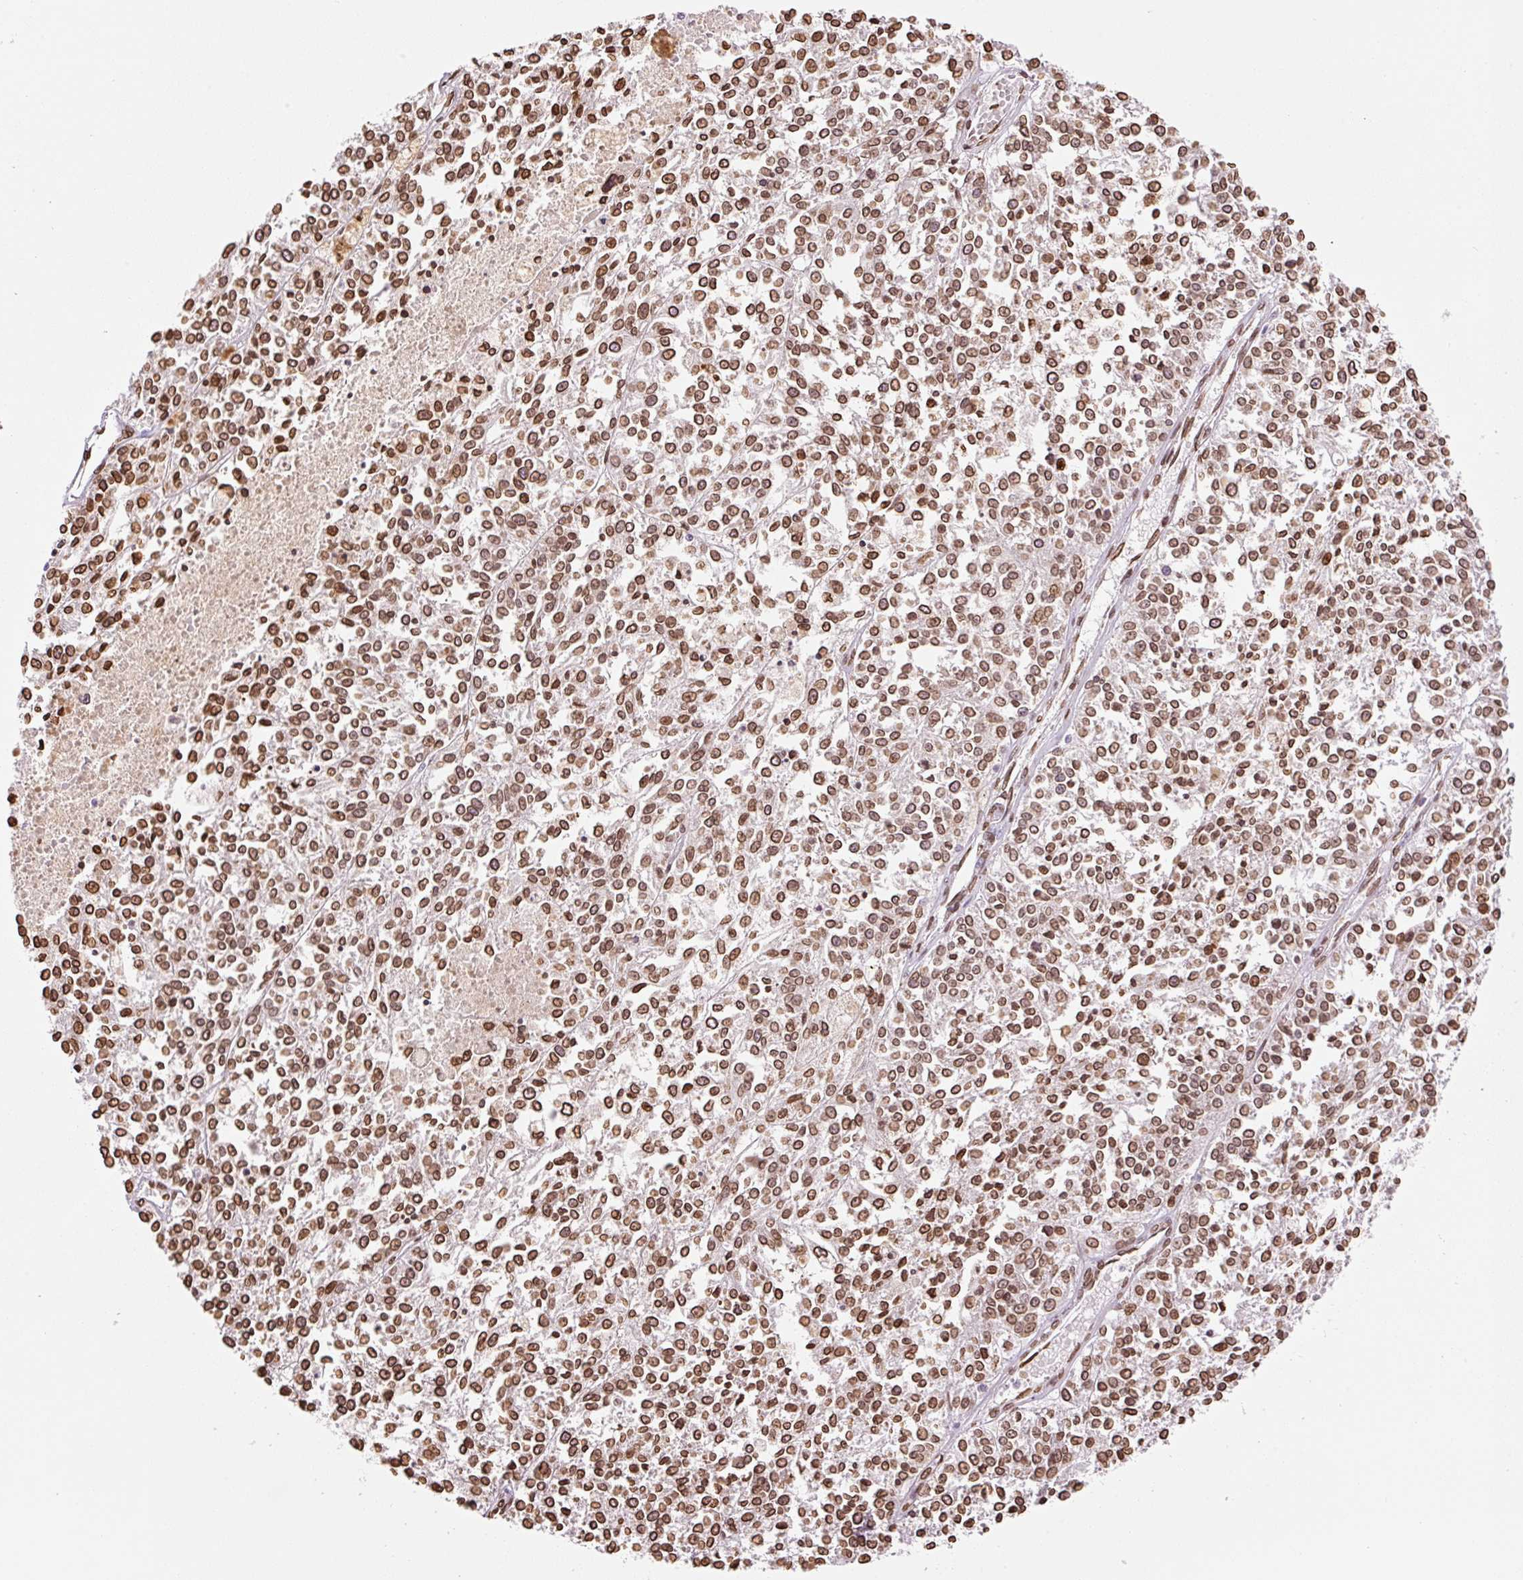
{"staining": {"intensity": "strong", "quantity": ">75%", "location": "cytoplasmic/membranous,nuclear"}, "tissue": "melanoma", "cell_type": "Tumor cells", "image_type": "cancer", "snomed": [{"axis": "morphology", "description": "Malignant melanoma, NOS"}, {"axis": "topography", "description": "Skin"}], "caption": "IHC image of neoplastic tissue: malignant melanoma stained using IHC reveals high levels of strong protein expression localized specifically in the cytoplasmic/membranous and nuclear of tumor cells, appearing as a cytoplasmic/membranous and nuclear brown color.", "gene": "ZNF224", "patient": {"sex": "female", "age": 64}}